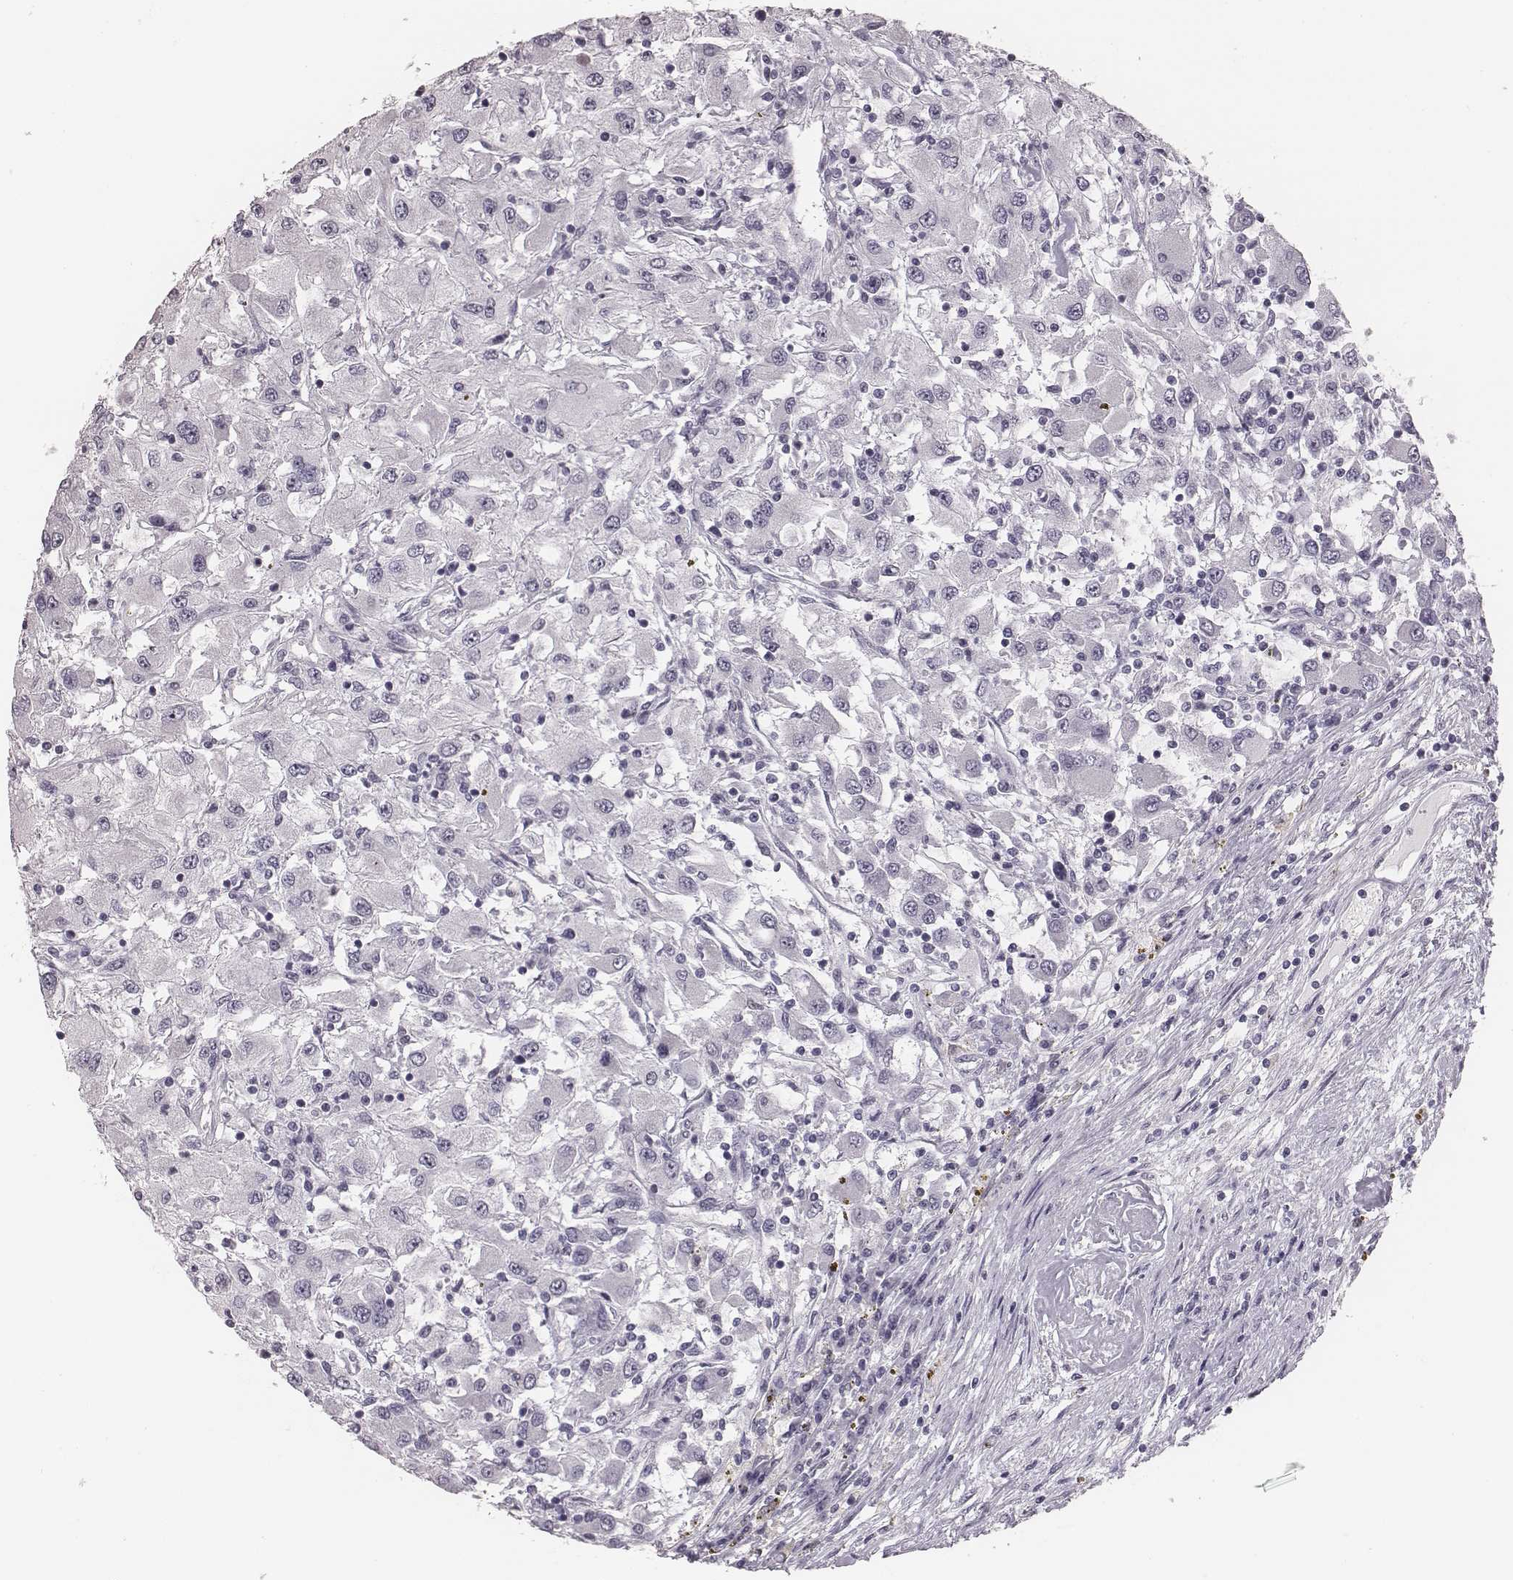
{"staining": {"intensity": "negative", "quantity": "none", "location": "none"}, "tissue": "renal cancer", "cell_type": "Tumor cells", "image_type": "cancer", "snomed": [{"axis": "morphology", "description": "Adenocarcinoma, NOS"}, {"axis": "topography", "description": "Kidney"}], "caption": "Tumor cells show no significant staining in renal adenocarcinoma.", "gene": "CSHL1", "patient": {"sex": "female", "age": 67}}